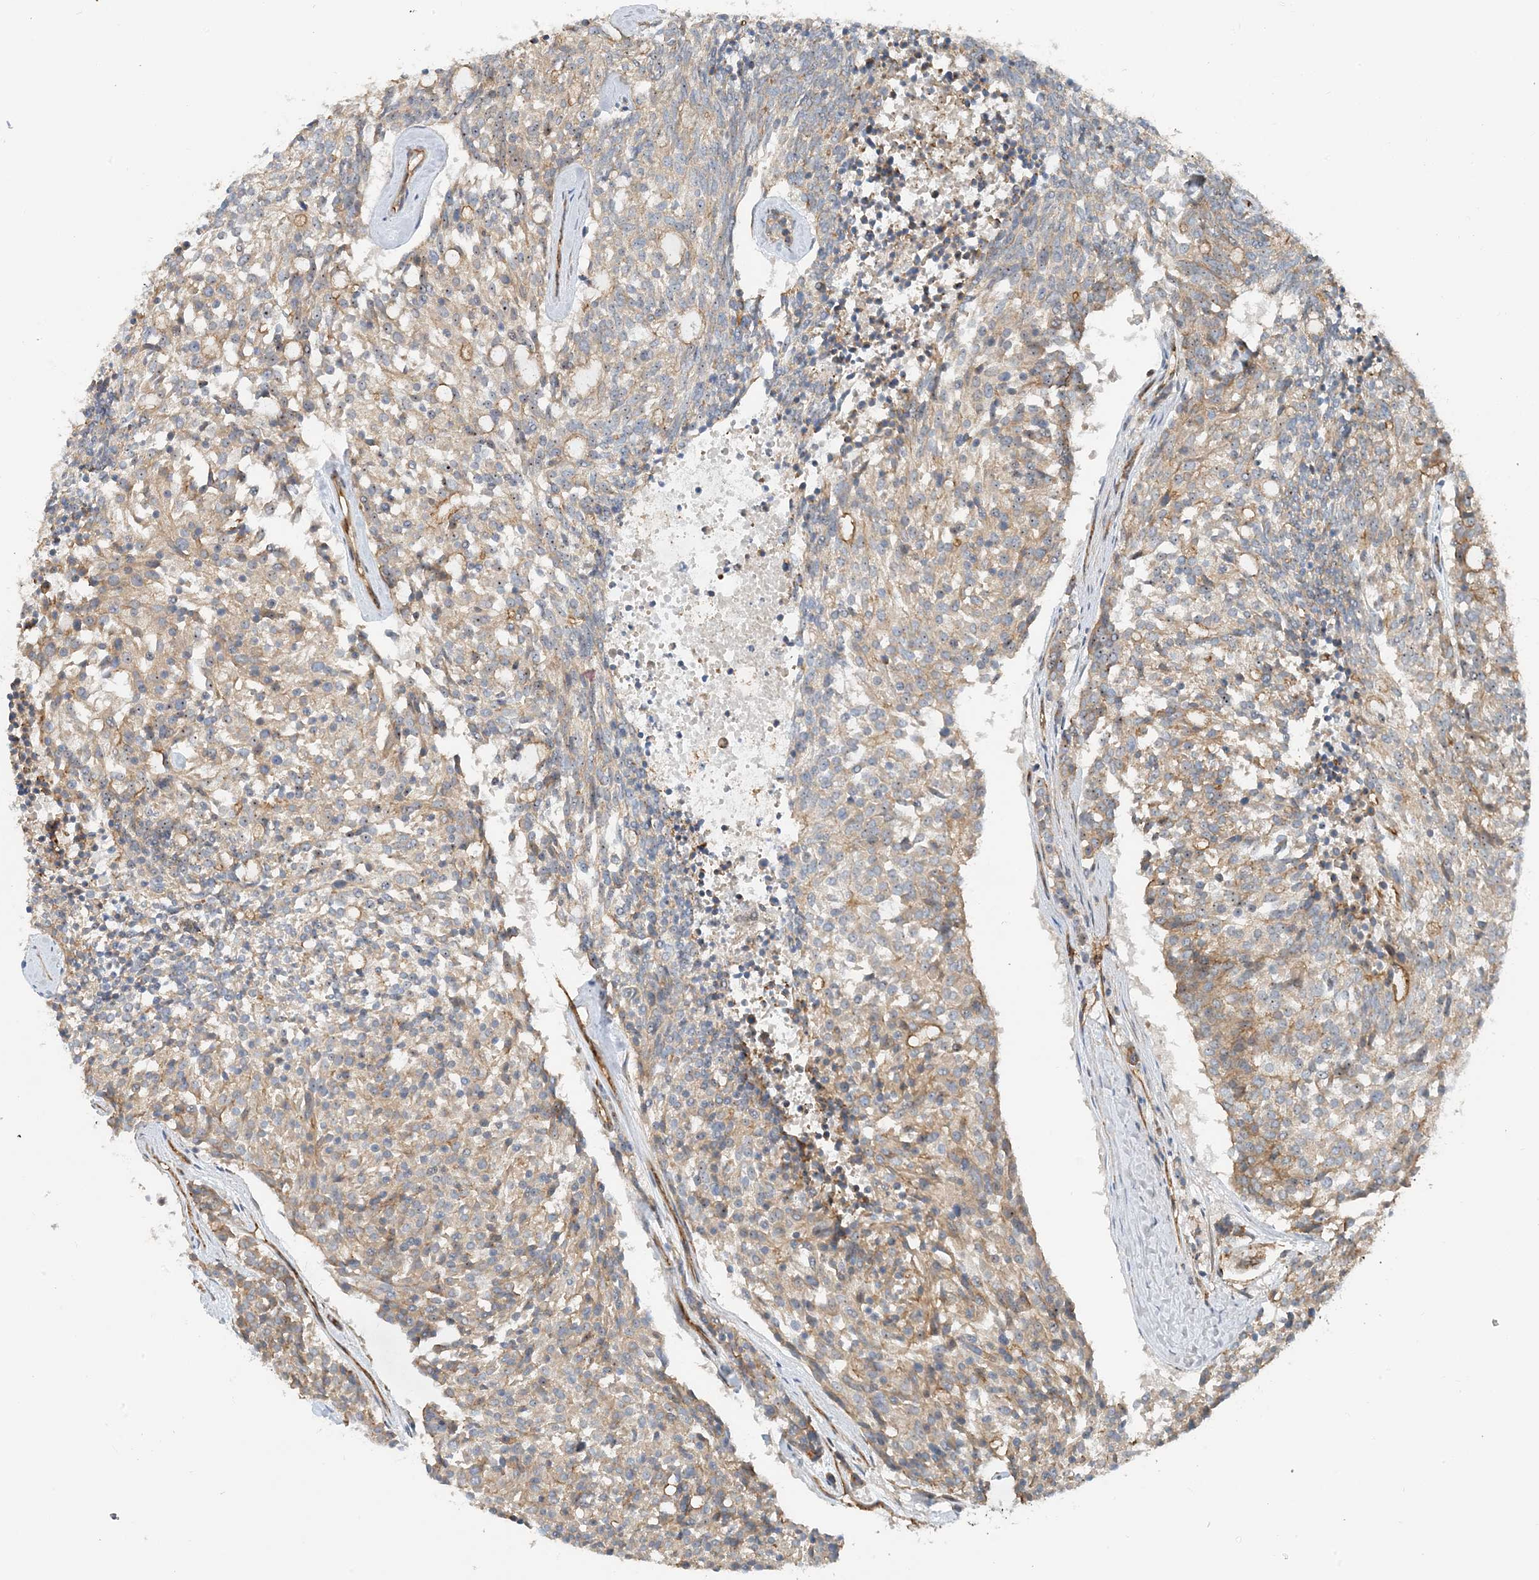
{"staining": {"intensity": "weak", "quantity": "25%-75%", "location": "cytoplasmic/membranous"}, "tissue": "carcinoid", "cell_type": "Tumor cells", "image_type": "cancer", "snomed": [{"axis": "morphology", "description": "Carcinoid, malignant, NOS"}, {"axis": "topography", "description": "Pancreas"}], "caption": "Tumor cells reveal weak cytoplasmic/membranous expression in approximately 25%-75% of cells in carcinoid.", "gene": "MYL5", "patient": {"sex": "female", "age": 54}}